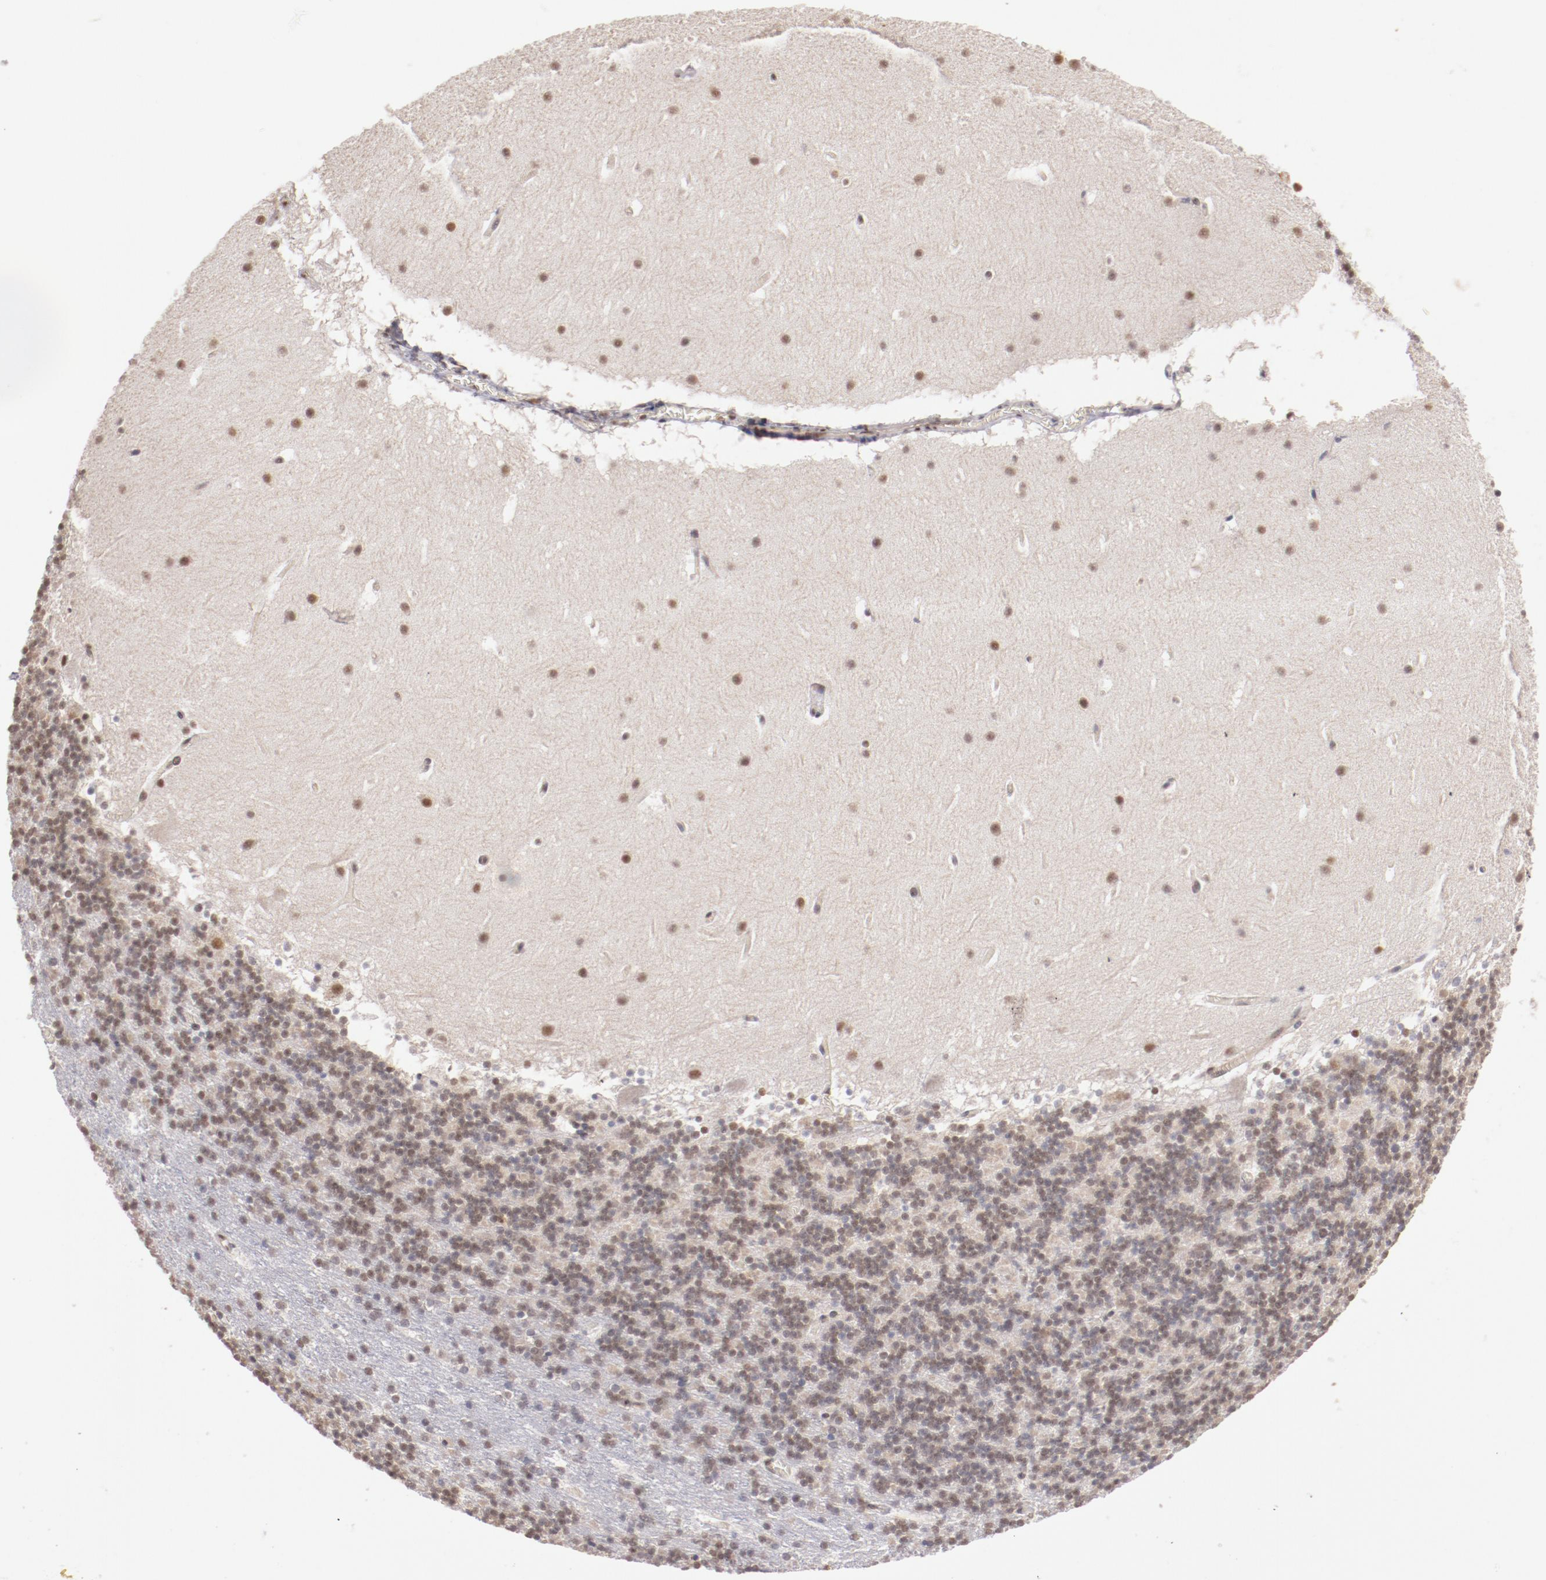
{"staining": {"intensity": "negative", "quantity": "none", "location": "none"}, "tissue": "cerebellum", "cell_type": "Cells in granular layer", "image_type": "normal", "snomed": [{"axis": "morphology", "description": "Normal tissue, NOS"}, {"axis": "topography", "description": "Cerebellum"}], "caption": "Normal cerebellum was stained to show a protein in brown. There is no significant expression in cells in granular layer. Nuclei are stained in blue.", "gene": "NFE2", "patient": {"sex": "male", "age": 45}}